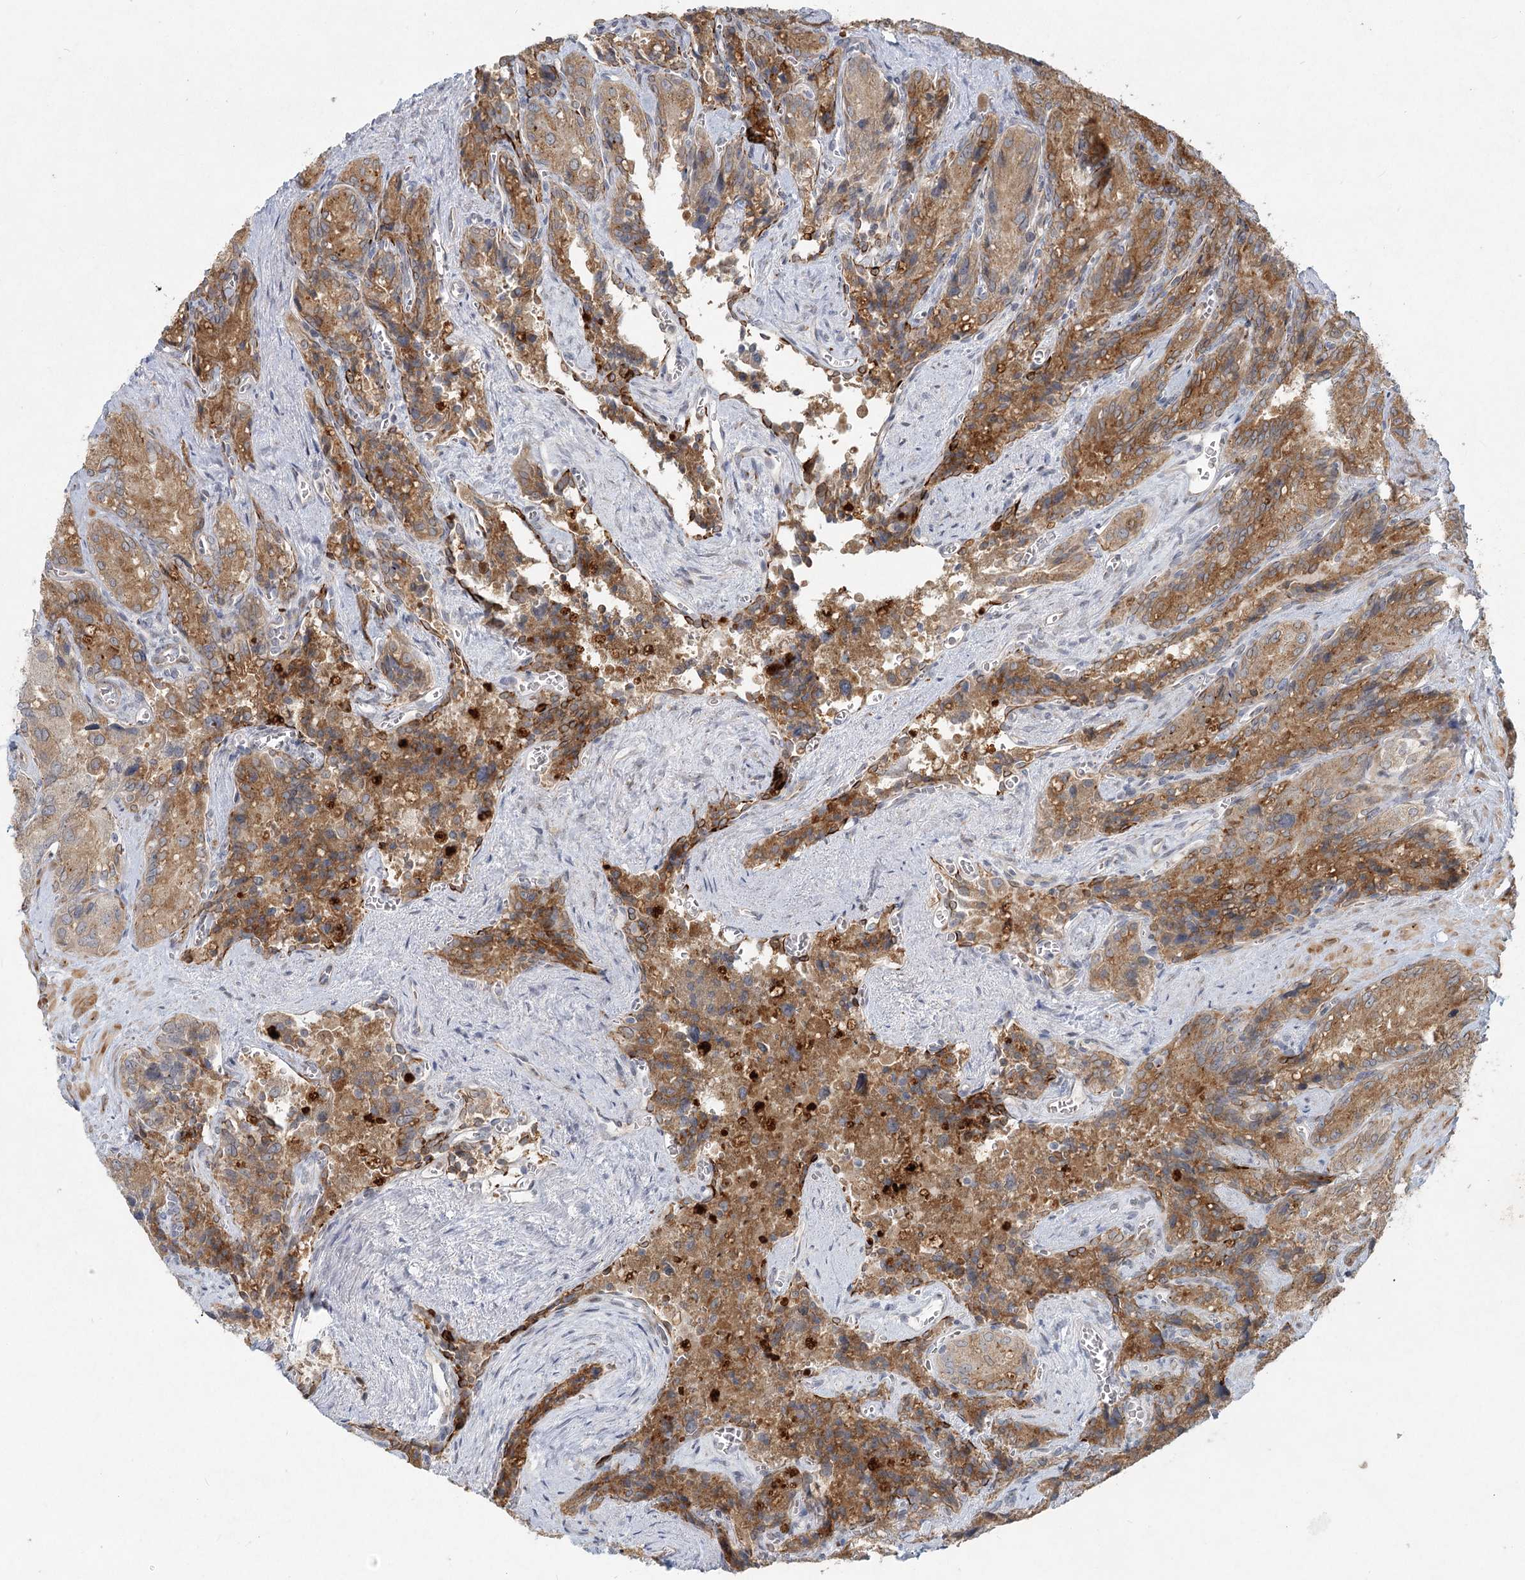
{"staining": {"intensity": "moderate", "quantity": ">75%", "location": "cytoplasmic/membranous"}, "tissue": "seminal vesicle", "cell_type": "Glandular cells", "image_type": "normal", "snomed": [{"axis": "morphology", "description": "Normal tissue, NOS"}, {"axis": "topography", "description": "Seminal veicle"}], "caption": "Immunohistochemical staining of normal seminal vesicle shows medium levels of moderate cytoplasmic/membranous staining in about >75% of glandular cells.", "gene": "LRP2BP", "patient": {"sex": "male", "age": 62}}